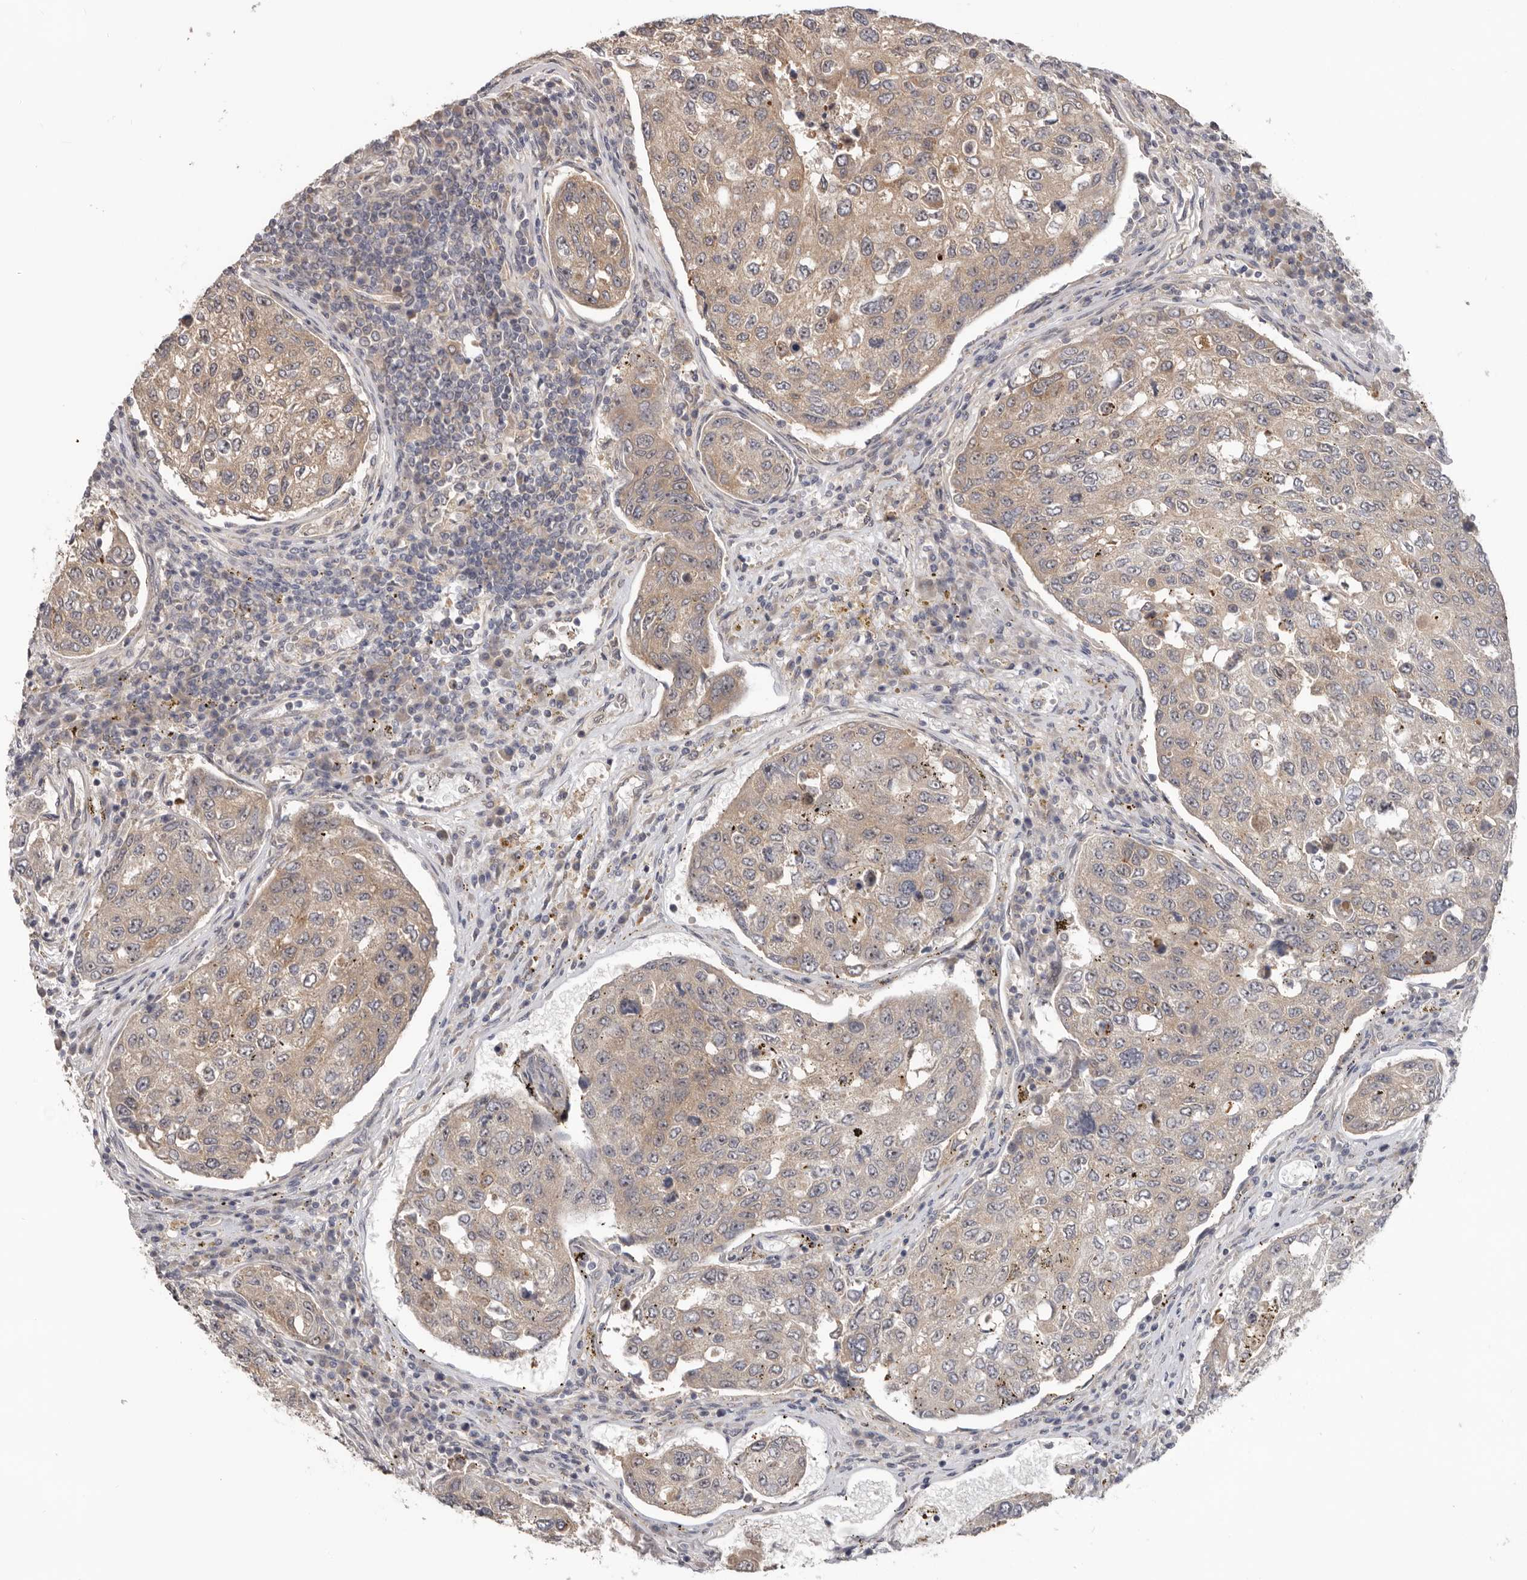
{"staining": {"intensity": "moderate", "quantity": "25%-75%", "location": "cytoplasmic/membranous"}, "tissue": "urothelial cancer", "cell_type": "Tumor cells", "image_type": "cancer", "snomed": [{"axis": "morphology", "description": "Urothelial carcinoma, High grade"}, {"axis": "topography", "description": "Lymph node"}, {"axis": "topography", "description": "Urinary bladder"}], "caption": "High-magnification brightfield microscopy of urothelial carcinoma (high-grade) stained with DAB (brown) and counterstained with hematoxylin (blue). tumor cells exhibit moderate cytoplasmic/membranous positivity is identified in approximately25%-75% of cells. (DAB IHC, brown staining for protein, blue staining for nuclei).", "gene": "HINT3", "patient": {"sex": "male", "age": 51}}